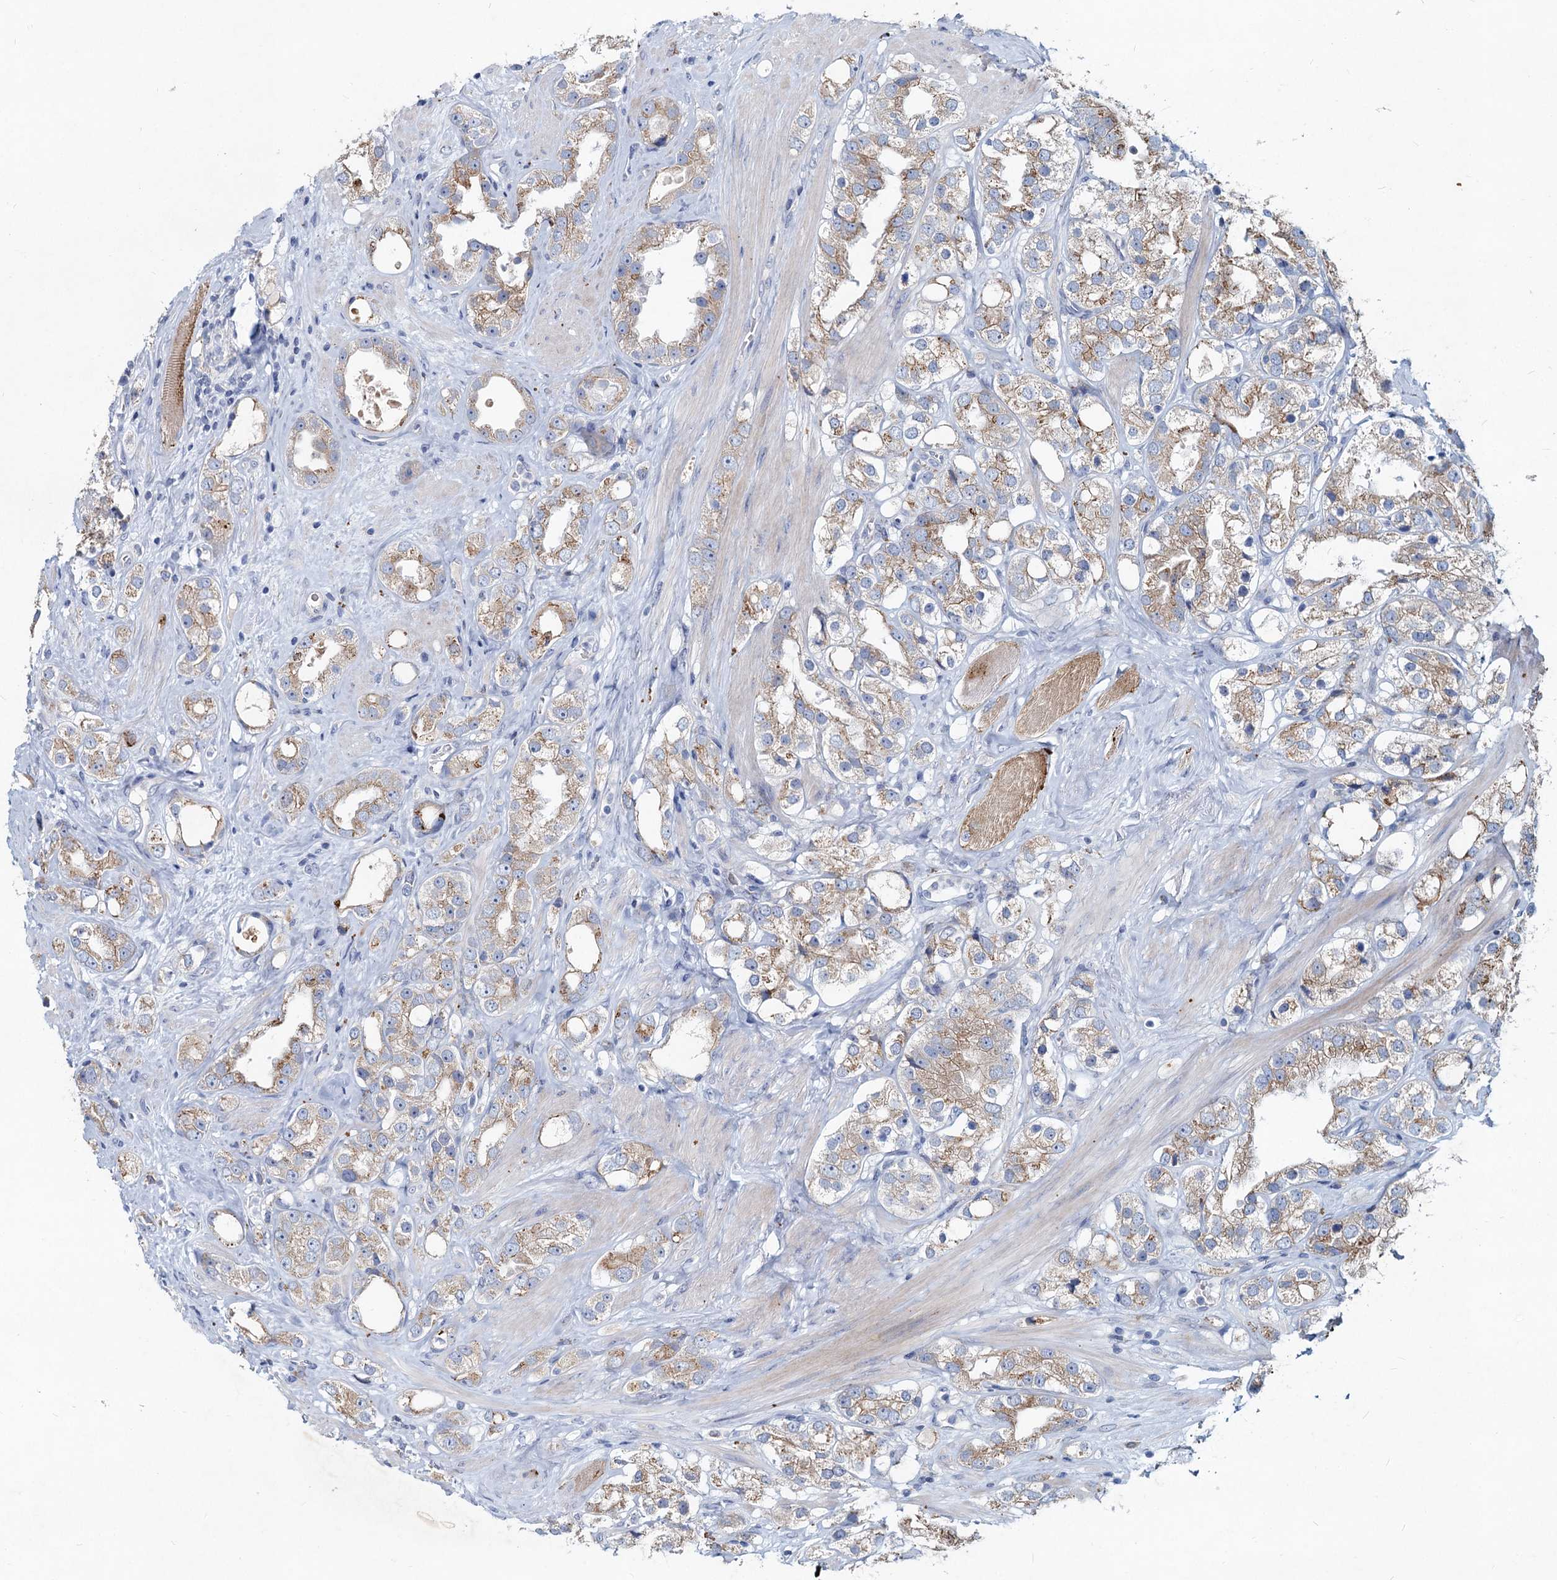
{"staining": {"intensity": "weak", "quantity": "25%-75%", "location": "cytoplasmic/membranous"}, "tissue": "prostate cancer", "cell_type": "Tumor cells", "image_type": "cancer", "snomed": [{"axis": "morphology", "description": "Adenocarcinoma, NOS"}, {"axis": "topography", "description": "Prostate"}], "caption": "Weak cytoplasmic/membranous positivity is appreciated in approximately 25%-75% of tumor cells in adenocarcinoma (prostate).", "gene": "TMX2", "patient": {"sex": "male", "age": 79}}